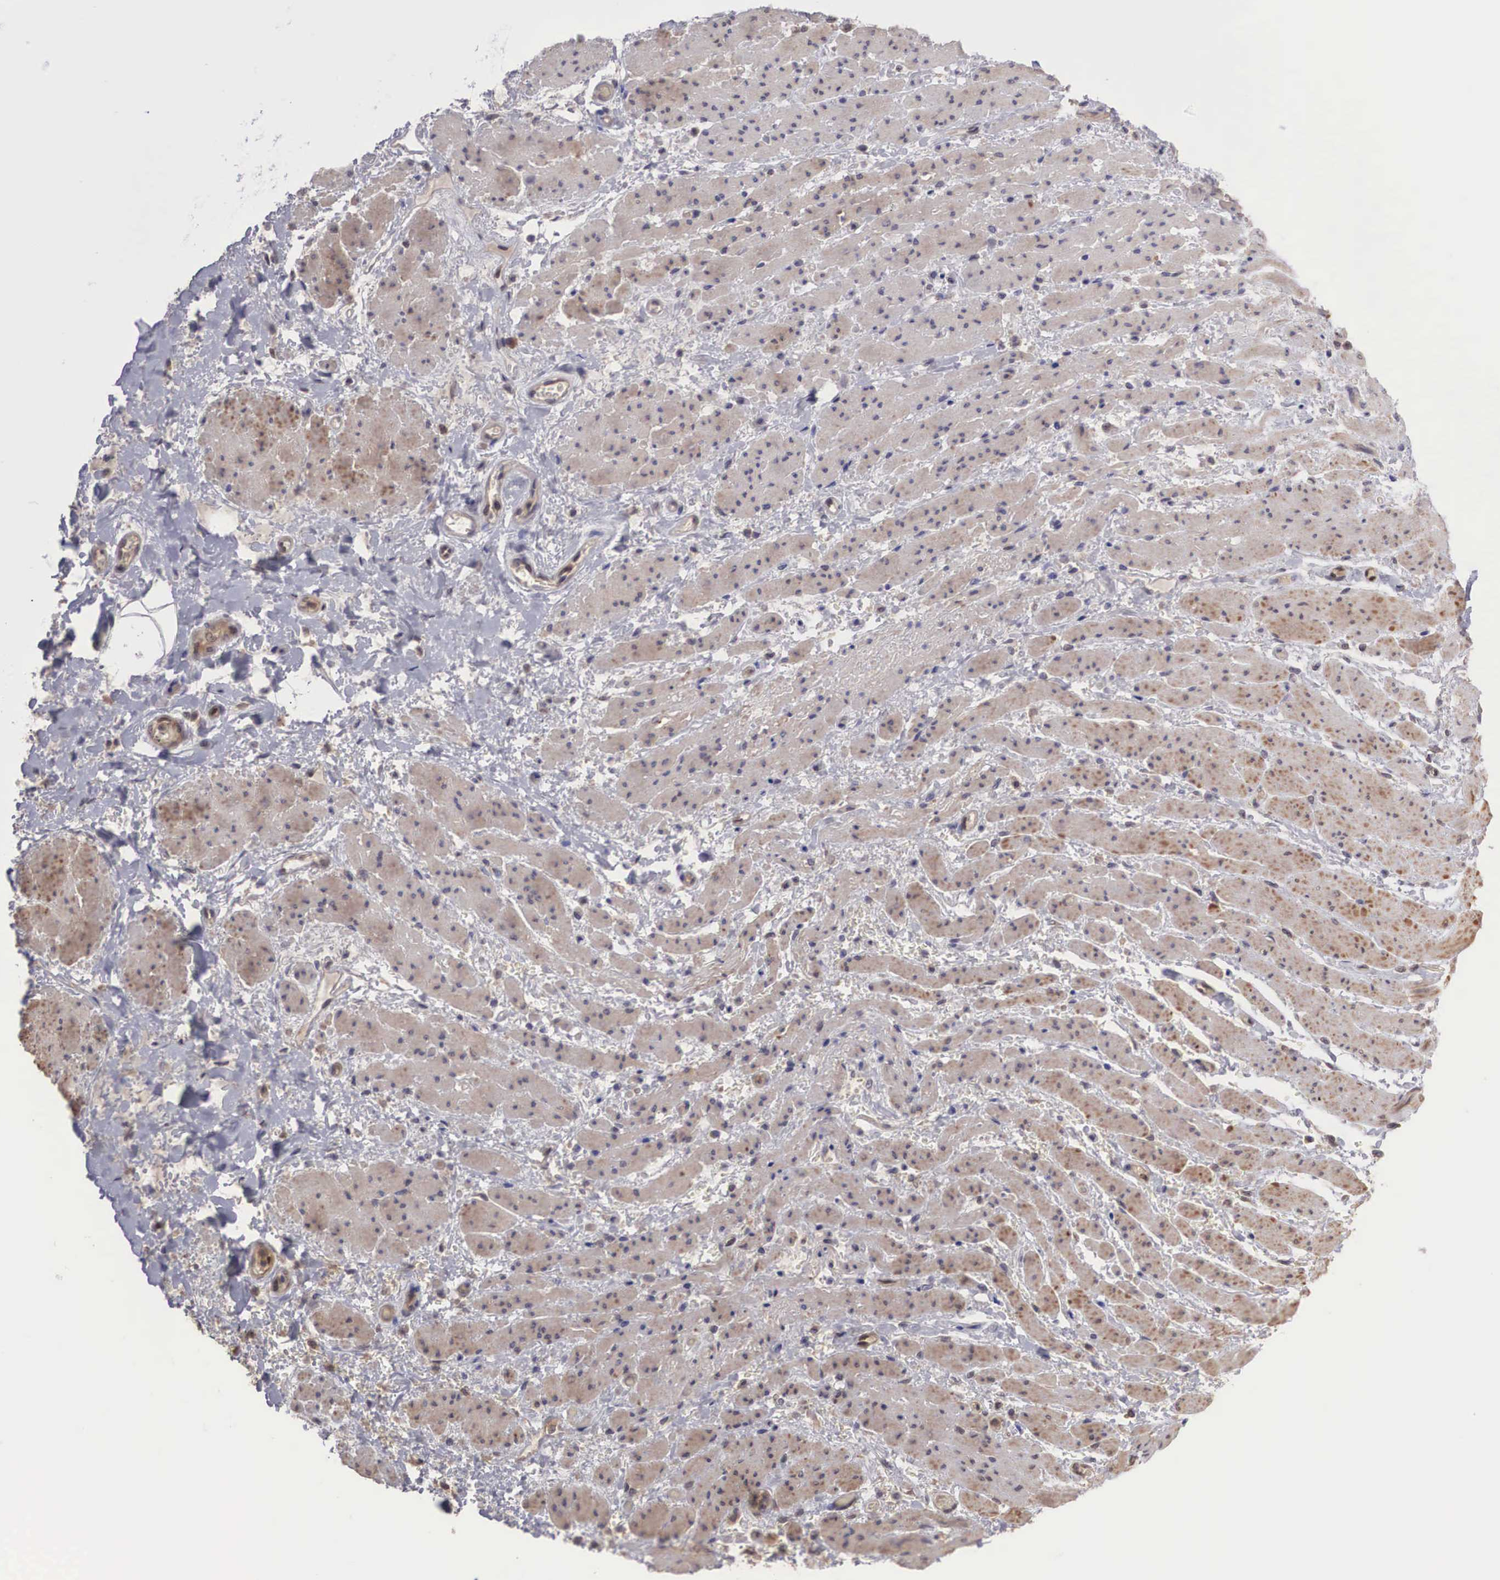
{"staining": {"intensity": "weak", "quantity": ">75%", "location": "cytoplasmic/membranous"}, "tissue": "stomach cancer", "cell_type": "Tumor cells", "image_type": "cancer", "snomed": [{"axis": "morphology", "description": "Adenocarcinoma, NOS"}, {"axis": "topography", "description": "Pancreas"}, {"axis": "topography", "description": "Stomach, upper"}], "caption": "Stomach cancer tissue exhibits weak cytoplasmic/membranous expression in about >75% of tumor cells, visualized by immunohistochemistry. (DAB = brown stain, brightfield microscopy at high magnification).", "gene": "DNAJB7", "patient": {"sex": "male", "age": 77}}